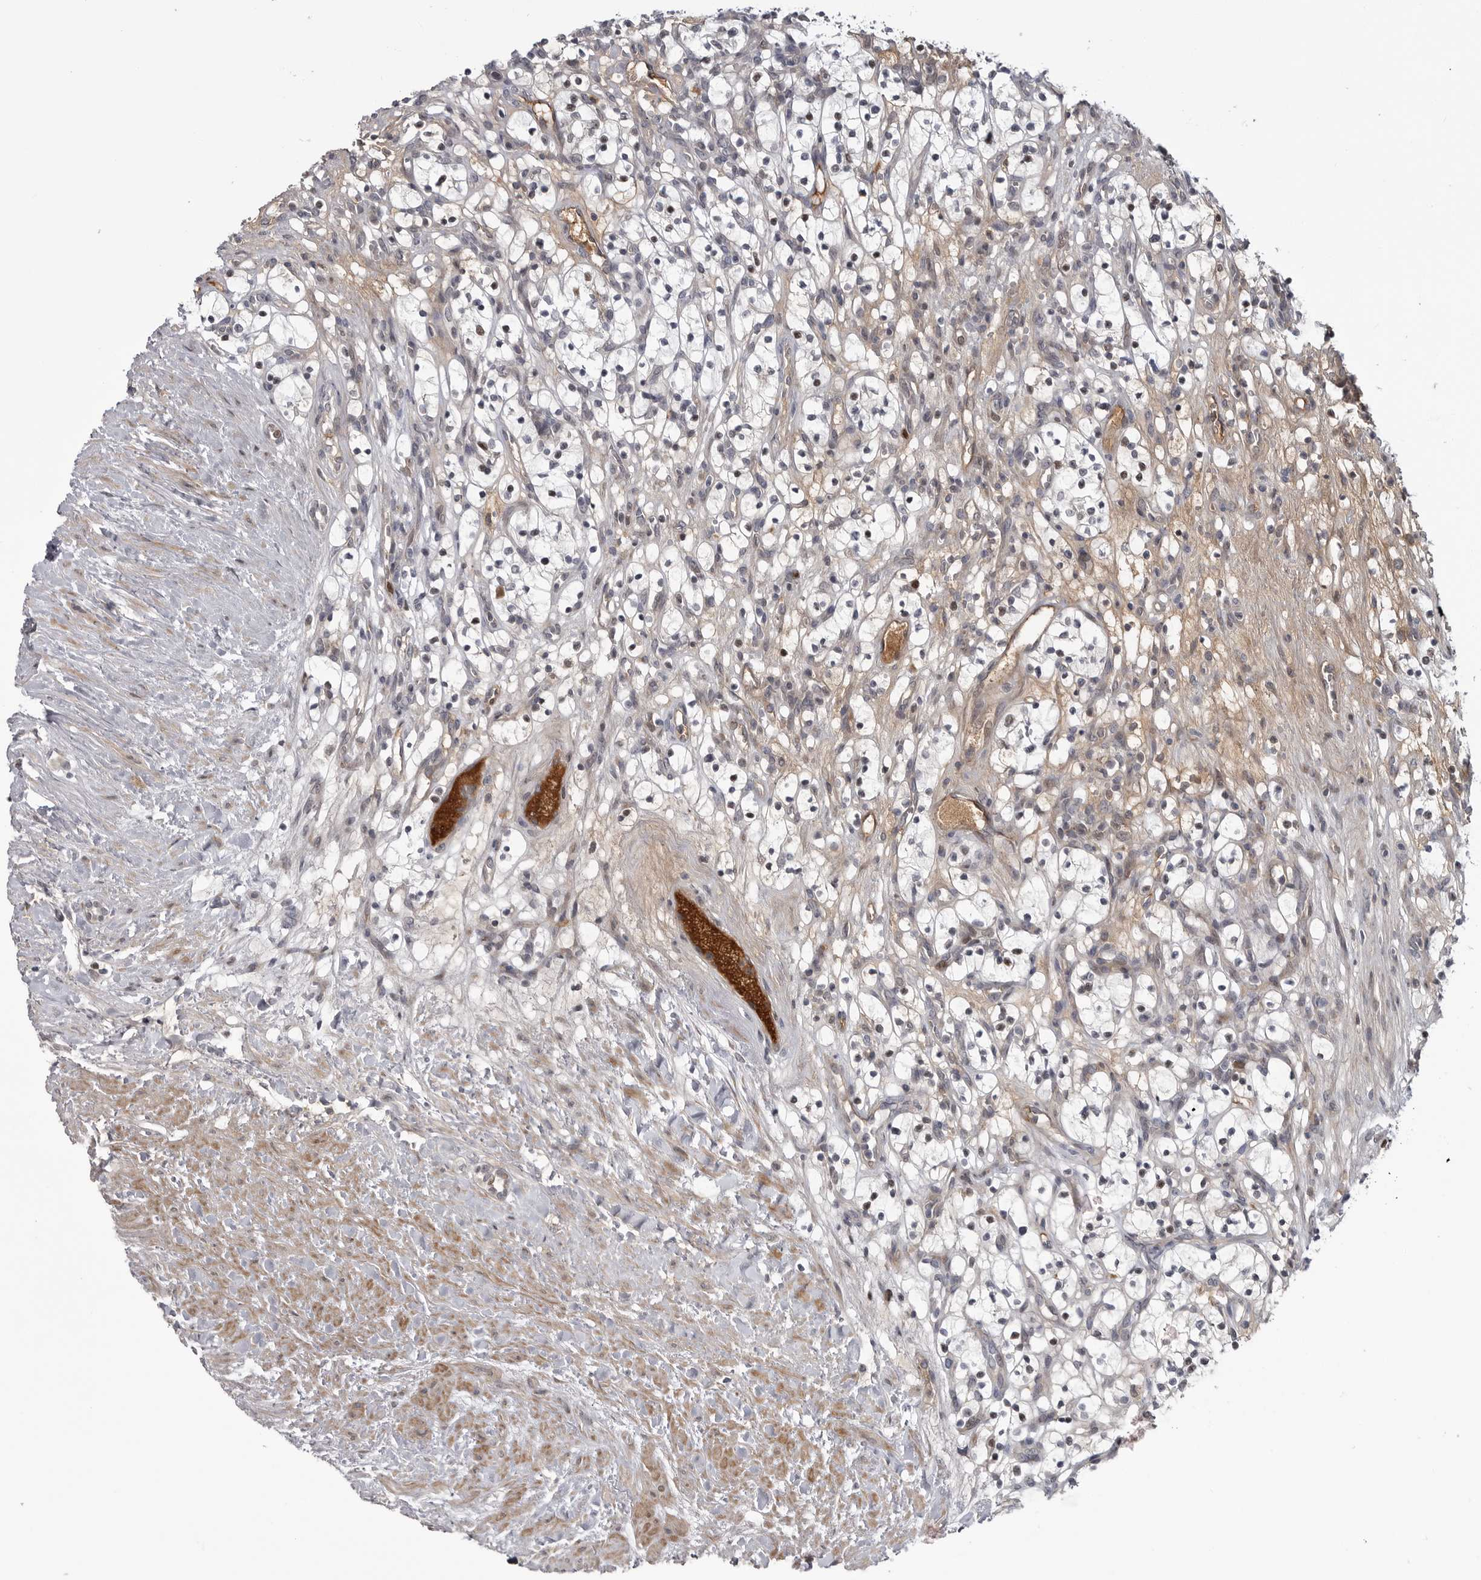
{"staining": {"intensity": "negative", "quantity": "none", "location": "none"}, "tissue": "renal cancer", "cell_type": "Tumor cells", "image_type": "cancer", "snomed": [{"axis": "morphology", "description": "Adenocarcinoma, NOS"}, {"axis": "topography", "description": "Kidney"}], "caption": "Immunohistochemistry image of human renal cancer (adenocarcinoma) stained for a protein (brown), which shows no positivity in tumor cells.", "gene": "ZNF277", "patient": {"sex": "female", "age": 57}}